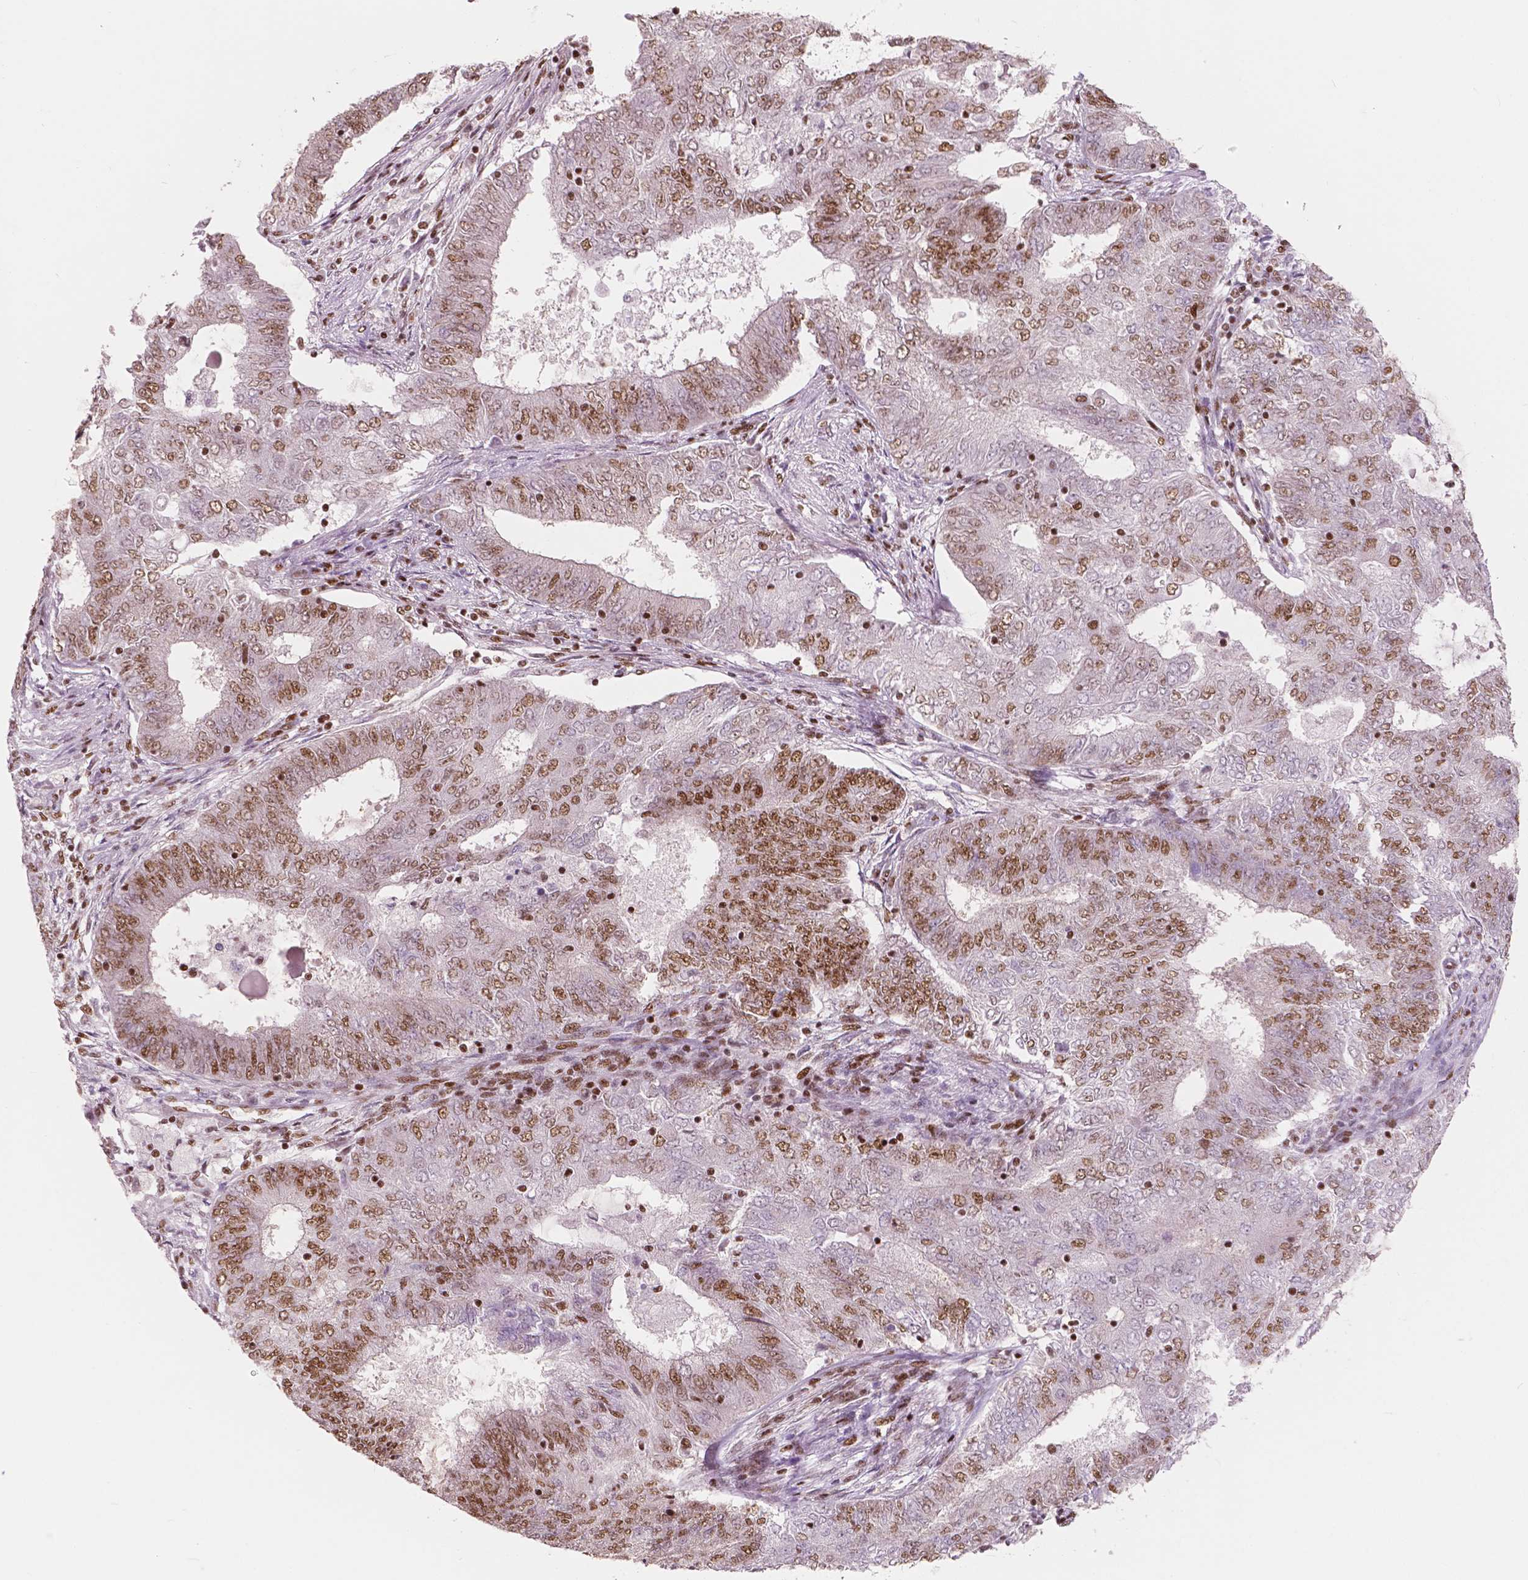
{"staining": {"intensity": "moderate", "quantity": ">75%", "location": "nuclear"}, "tissue": "endometrial cancer", "cell_type": "Tumor cells", "image_type": "cancer", "snomed": [{"axis": "morphology", "description": "Adenocarcinoma, NOS"}, {"axis": "topography", "description": "Endometrium"}], "caption": "Protein staining shows moderate nuclear expression in about >75% of tumor cells in endometrial cancer (adenocarcinoma).", "gene": "BRD4", "patient": {"sex": "female", "age": 62}}